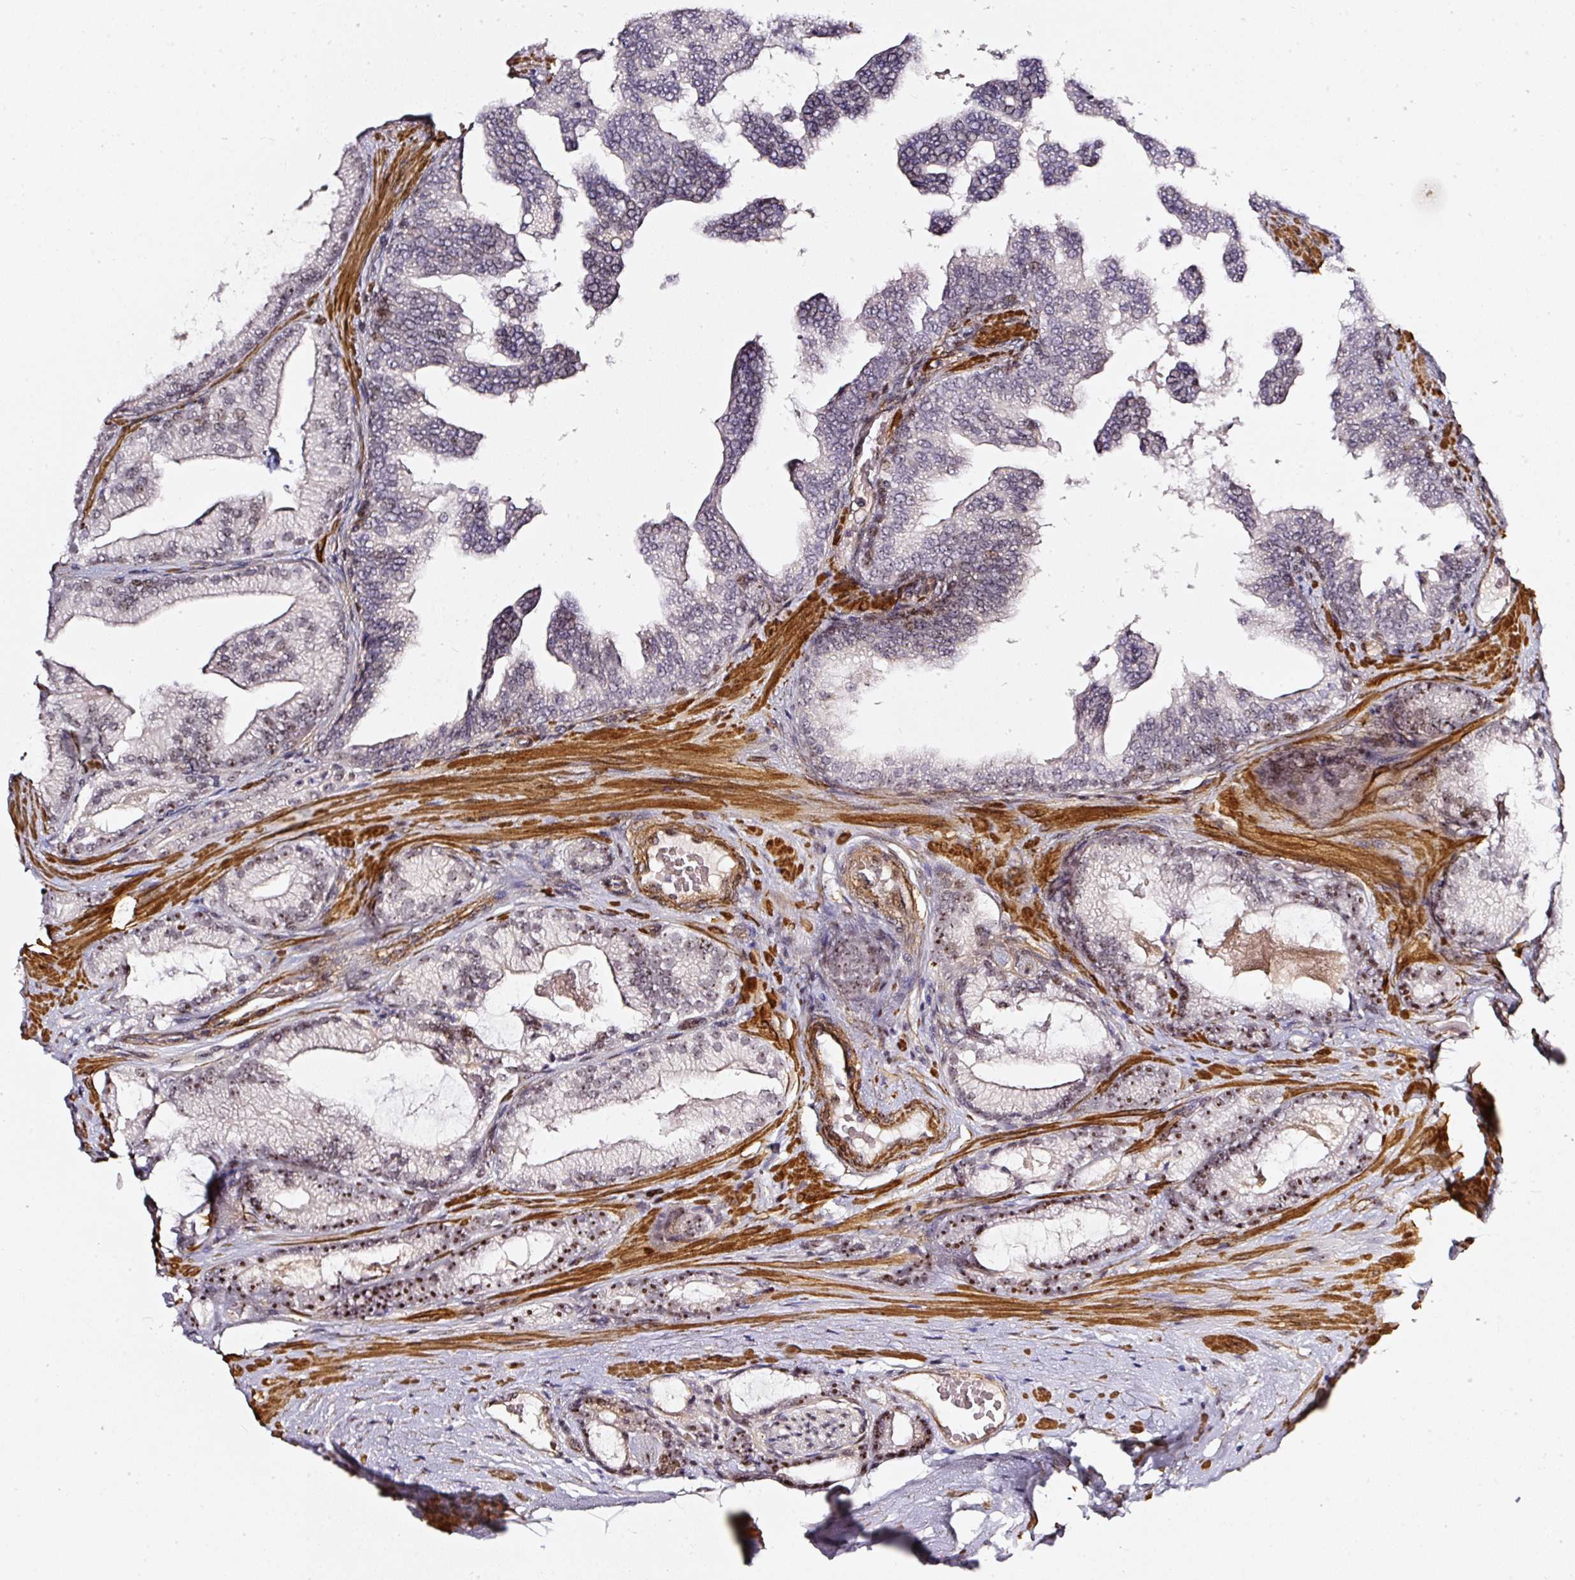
{"staining": {"intensity": "moderate", "quantity": "<25%", "location": "nuclear"}, "tissue": "prostate cancer", "cell_type": "Tumor cells", "image_type": "cancer", "snomed": [{"axis": "morphology", "description": "Adenocarcinoma, High grade"}, {"axis": "topography", "description": "Prostate"}], "caption": "Protein staining reveals moderate nuclear staining in approximately <25% of tumor cells in prostate adenocarcinoma (high-grade).", "gene": "MXRA8", "patient": {"sex": "male", "age": 68}}